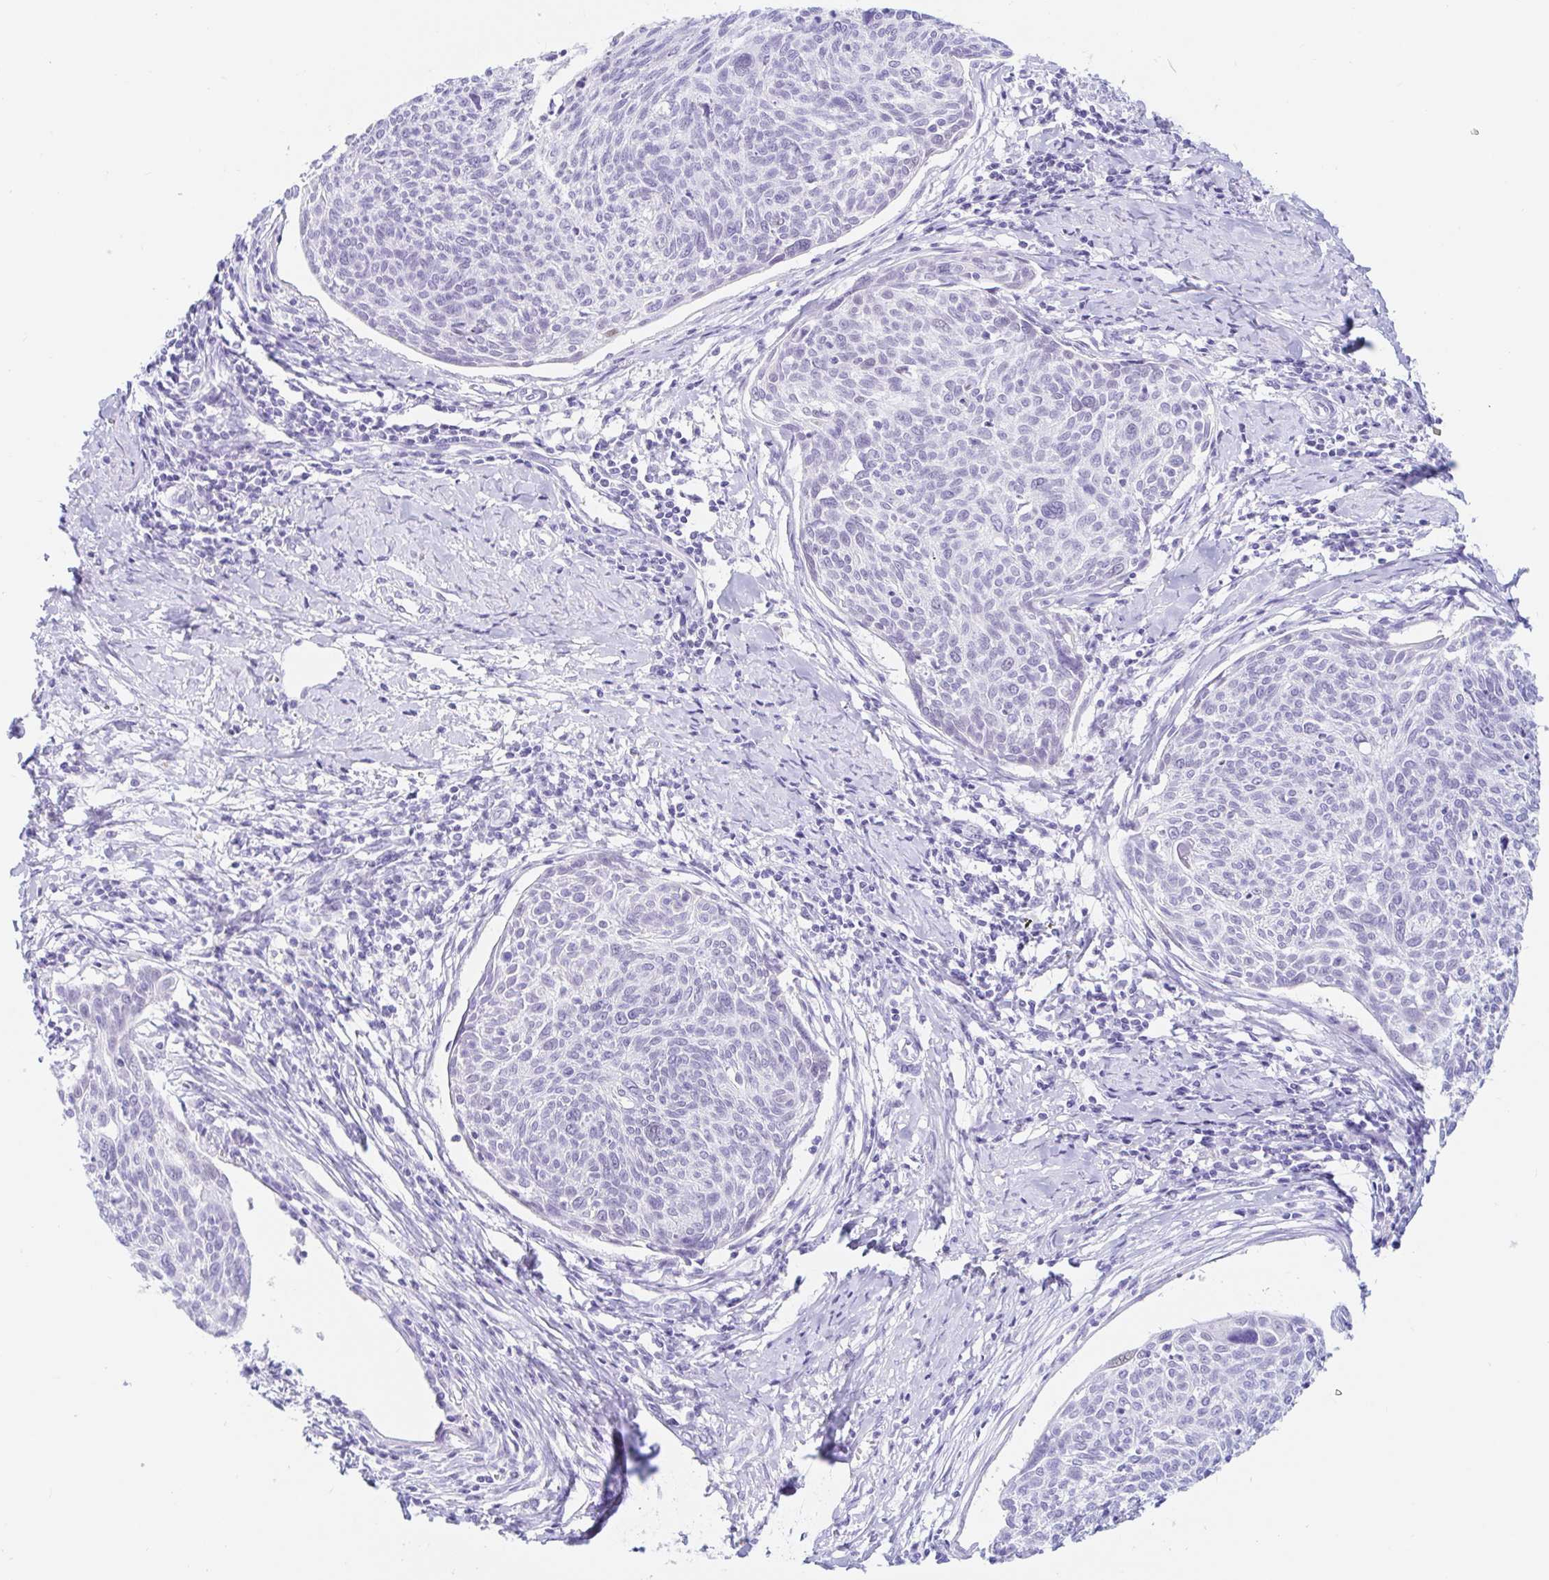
{"staining": {"intensity": "negative", "quantity": "none", "location": "none"}, "tissue": "cervical cancer", "cell_type": "Tumor cells", "image_type": "cancer", "snomed": [{"axis": "morphology", "description": "Squamous cell carcinoma, NOS"}, {"axis": "topography", "description": "Cervix"}], "caption": "Cervical squamous cell carcinoma was stained to show a protein in brown. There is no significant expression in tumor cells.", "gene": "OR6T1", "patient": {"sex": "female", "age": 49}}